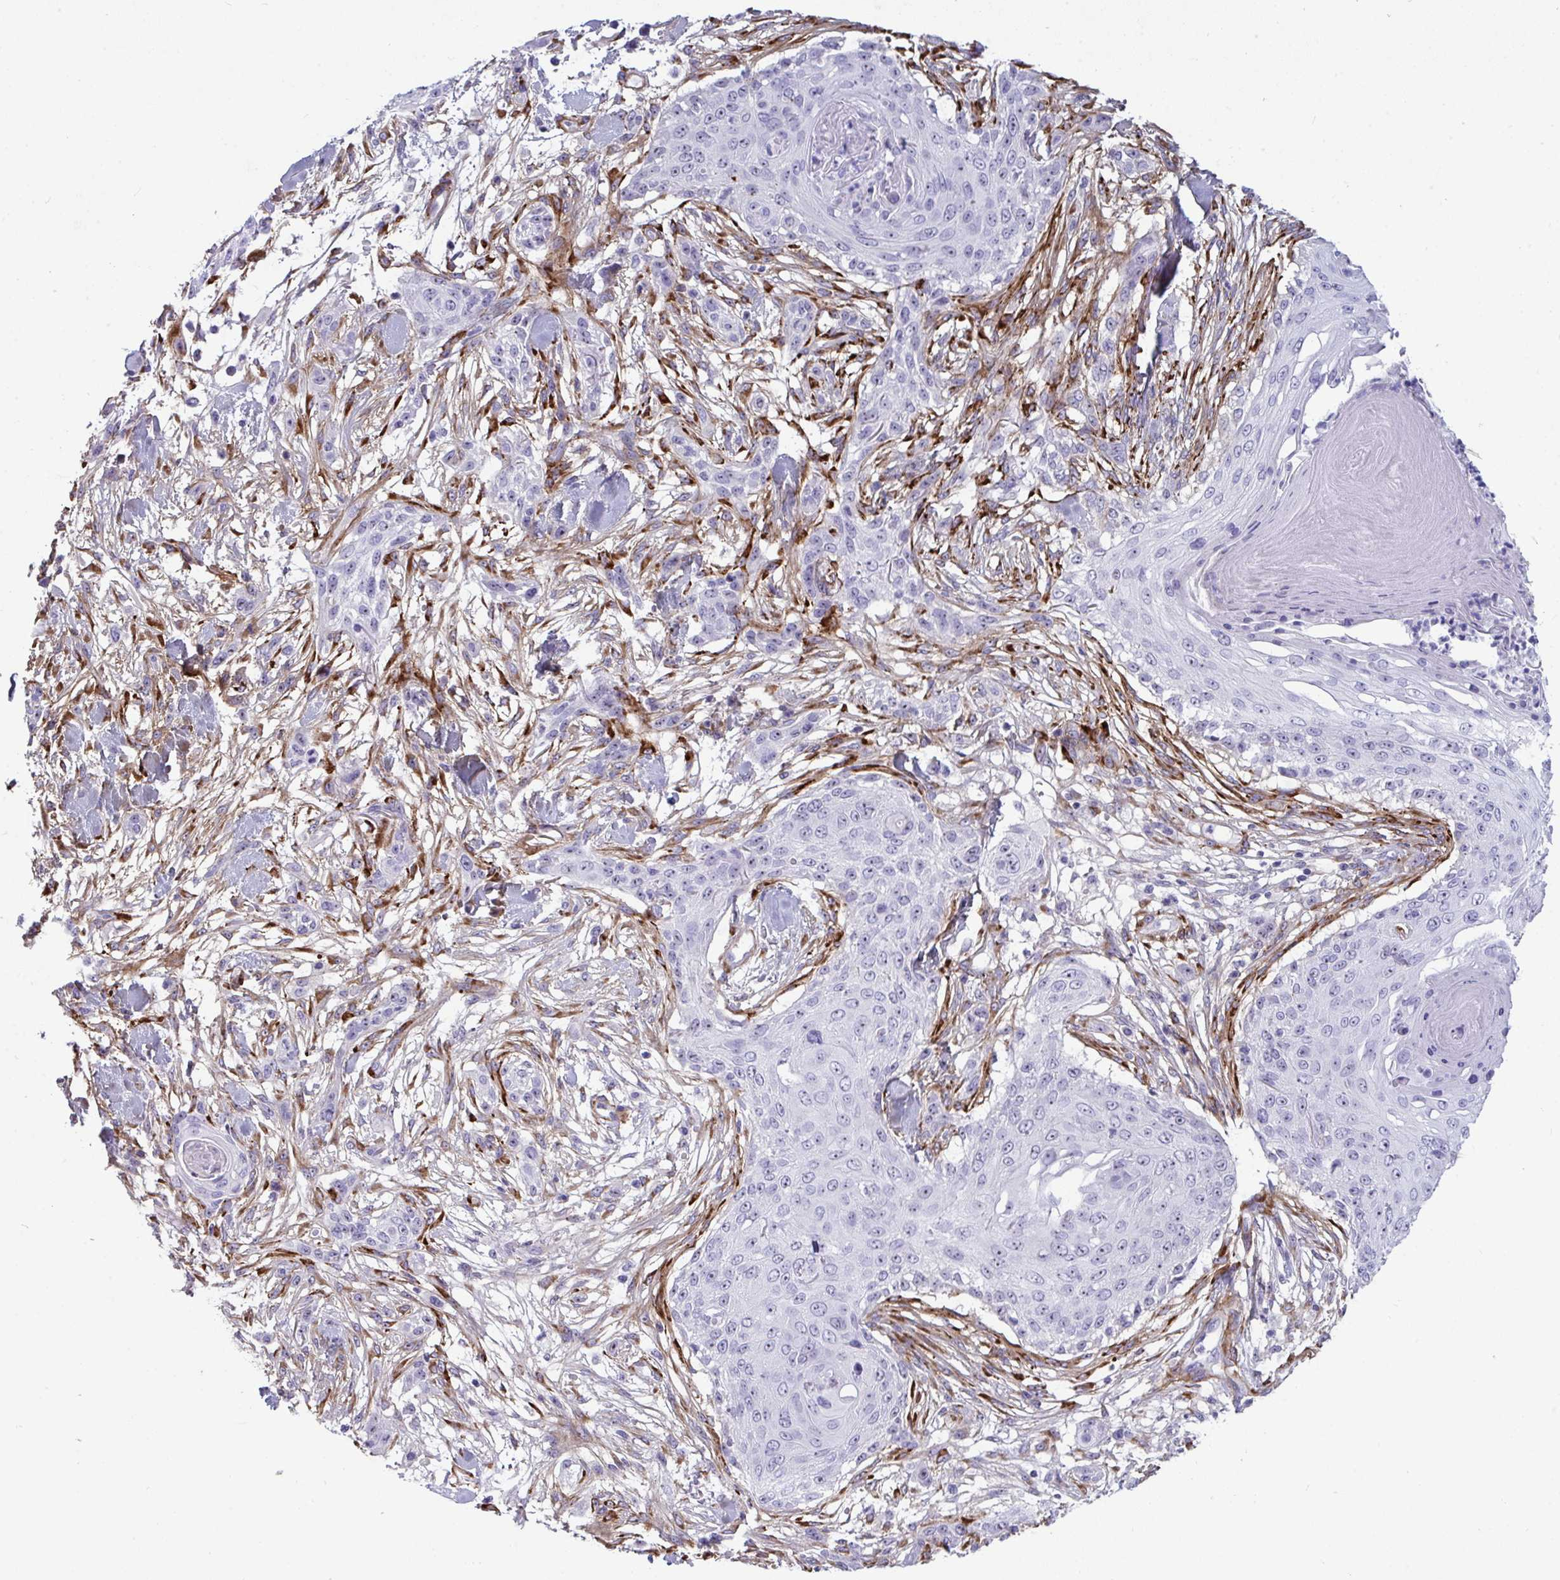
{"staining": {"intensity": "negative", "quantity": "none", "location": "none"}, "tissue": "skin cancer", "cell_type": "Tumor cells", "image_type": "cancer", "snomed": [{"axis": "morphology", "description": "Squamous cell carcinoma, NOS"}, {"axis": "topography", "description": "Skin"}], "caption": "This is a histopathology image of IHC staining of squamous cell carcinoma (skin), which shows no positivity in tumor cells.", "gene": "LHFPL6", "patient": {"sex": "female", "age": 59}}